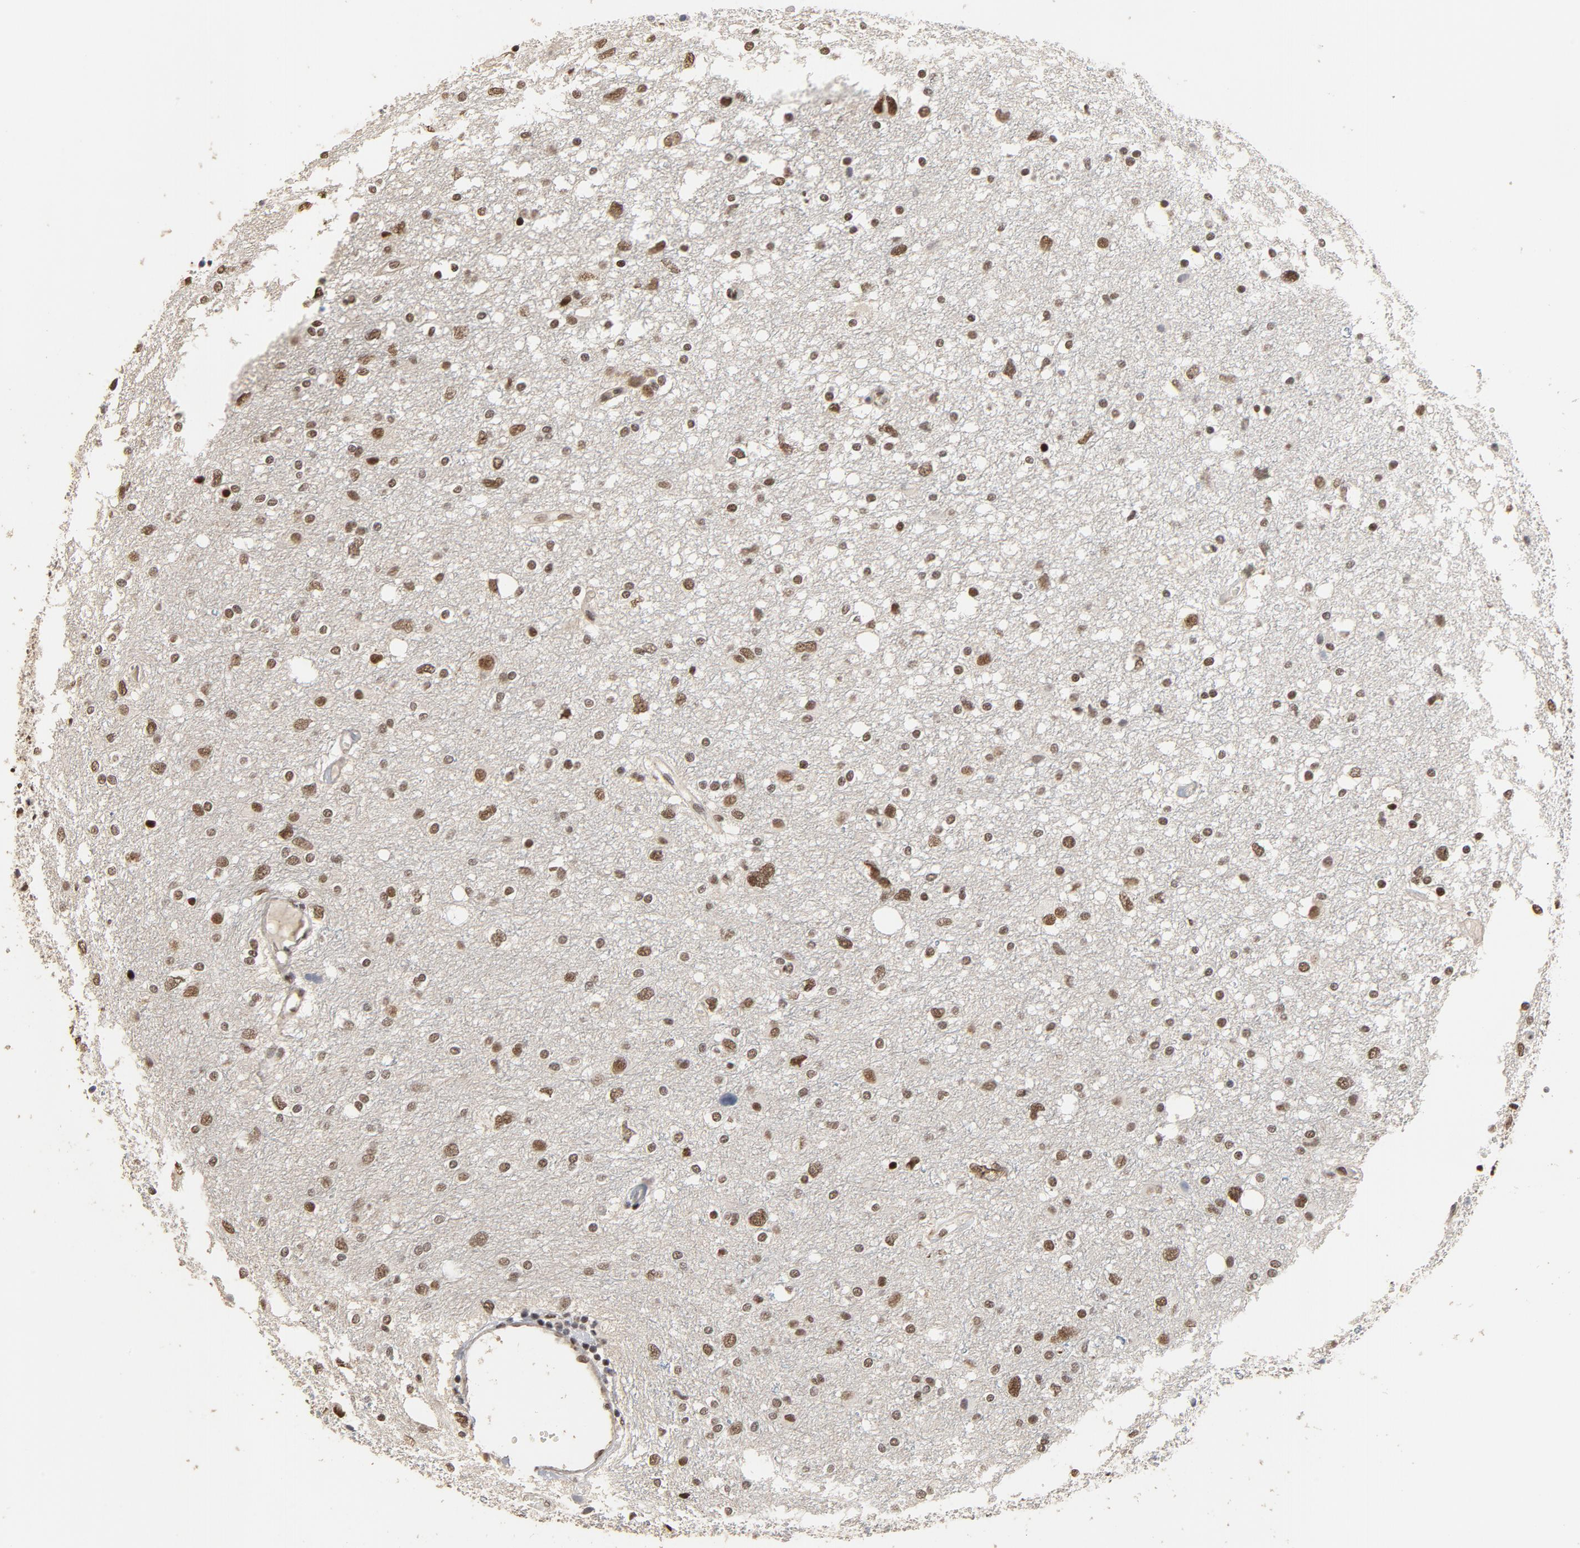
{"staining": {"intensity": "moderate", "quantity": "25%-75%", "location": "nuclear"}, "tissue": "glioma", "cell_type": "Tumor cells", "image_type": "cancer", "snomed": [{"axis": "morphology", "description": "Glioma, malignant, High grade"}, {"axis": "topography", "description": "Brain"}], "caption": "Glioma stained for a protein (brown) exhibits moderate nuclear positive positivity in approximately 25%-75% of tumor cells.", "gene": "TP53RK", "patient": {"sex": "female", "age": 59}}